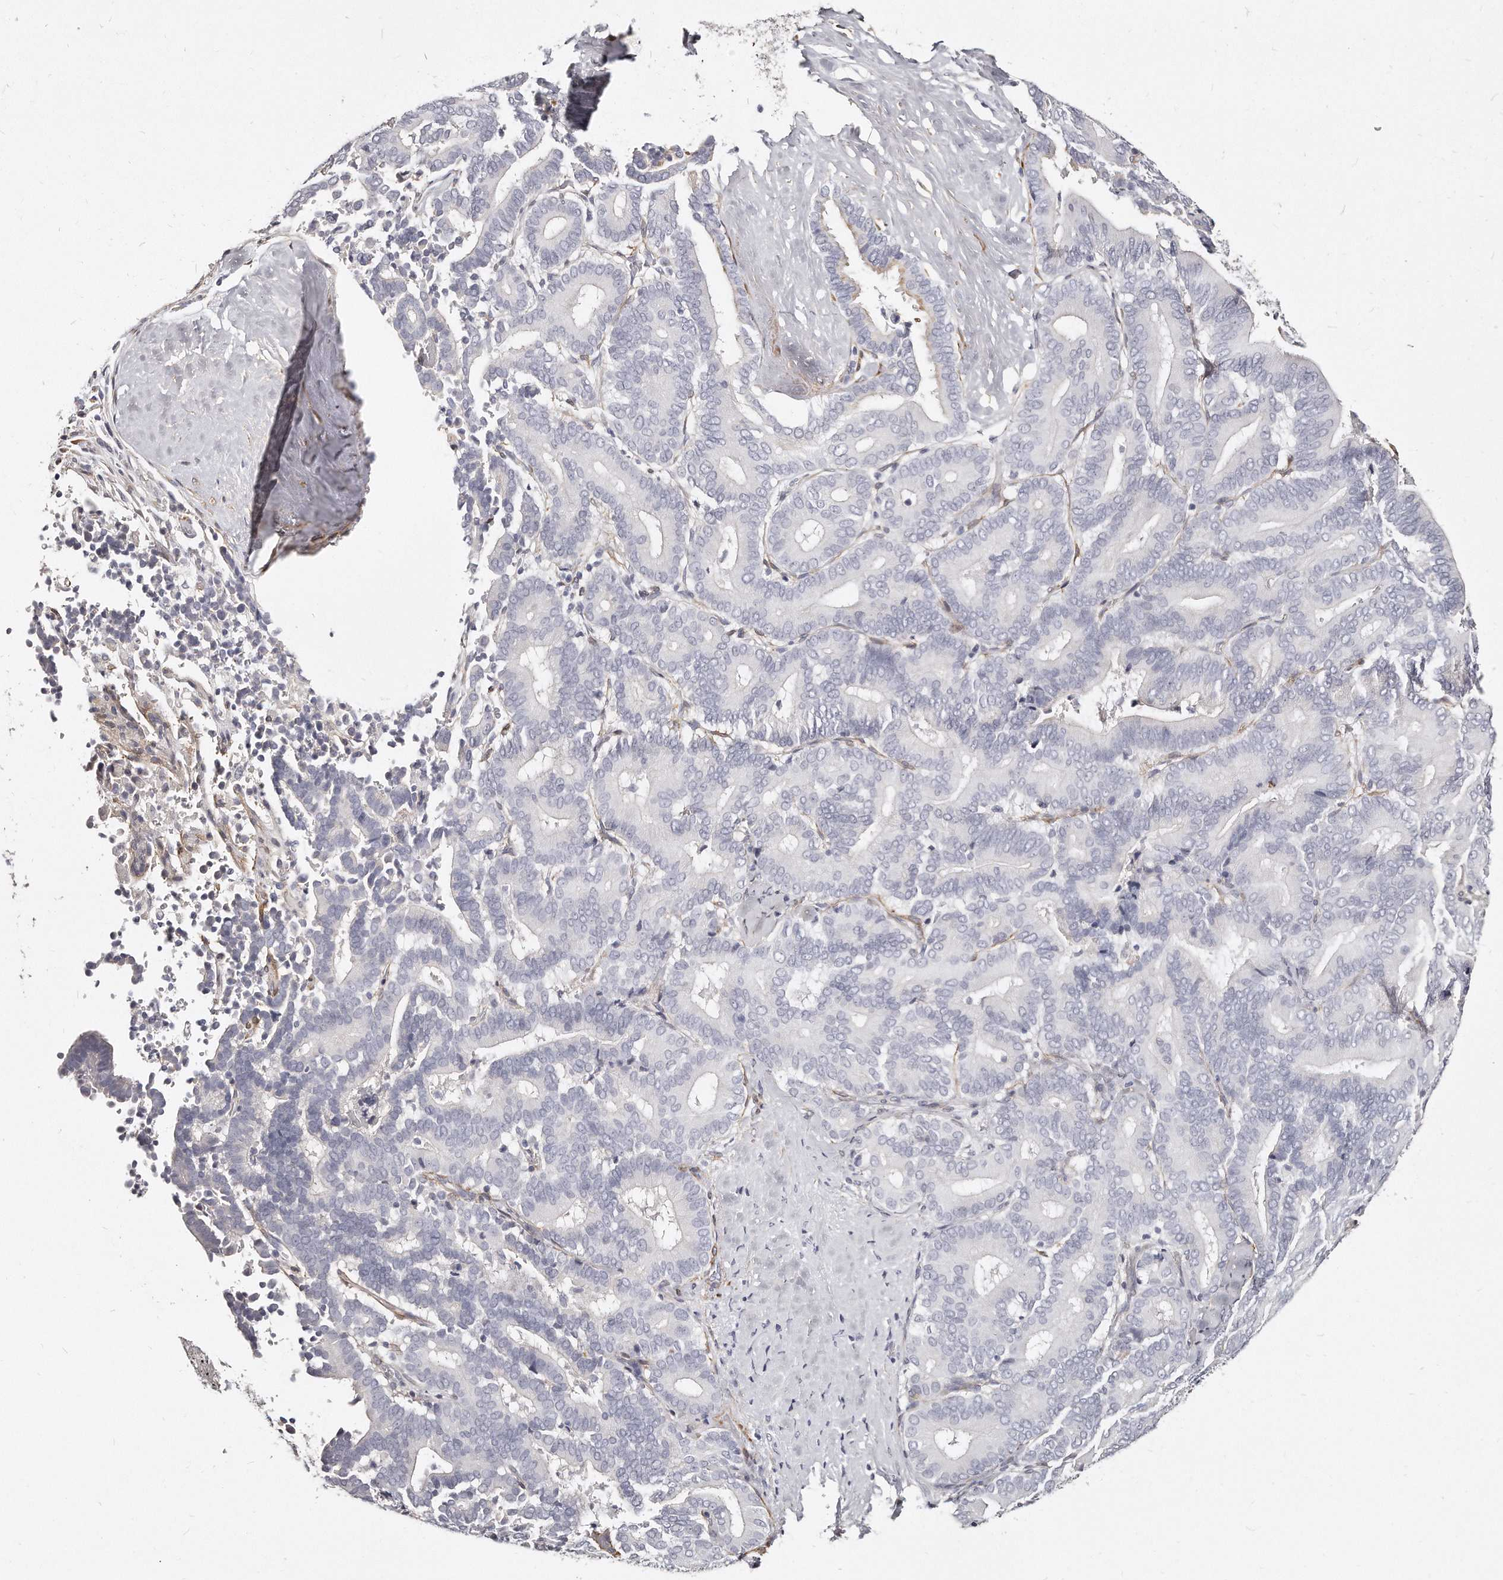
{"staining": {"intensity": "negative", "quantity": "none", "location": "none"}, "tissue": "liver cancer", "cell_type": "Tumor cells", "image_type": "cancer", "snomed": [{"axis": "morphology", "description": "Cholangiocarcinoma"}, {"axis": "topography", "description": "Liver"}], "caption": "Protein analysis of liver cholangiocarcinoma exhibits no significant positivity in tumor cells. (Stains: DAB (3,3'-diaminobenzidine) immunohistochemistry with hematoxylin counter stain, Microscopy: brightfield microscopy at high magnification).", "gene": "LMOD1", "patient": {"sex": "female", "age": 75}}